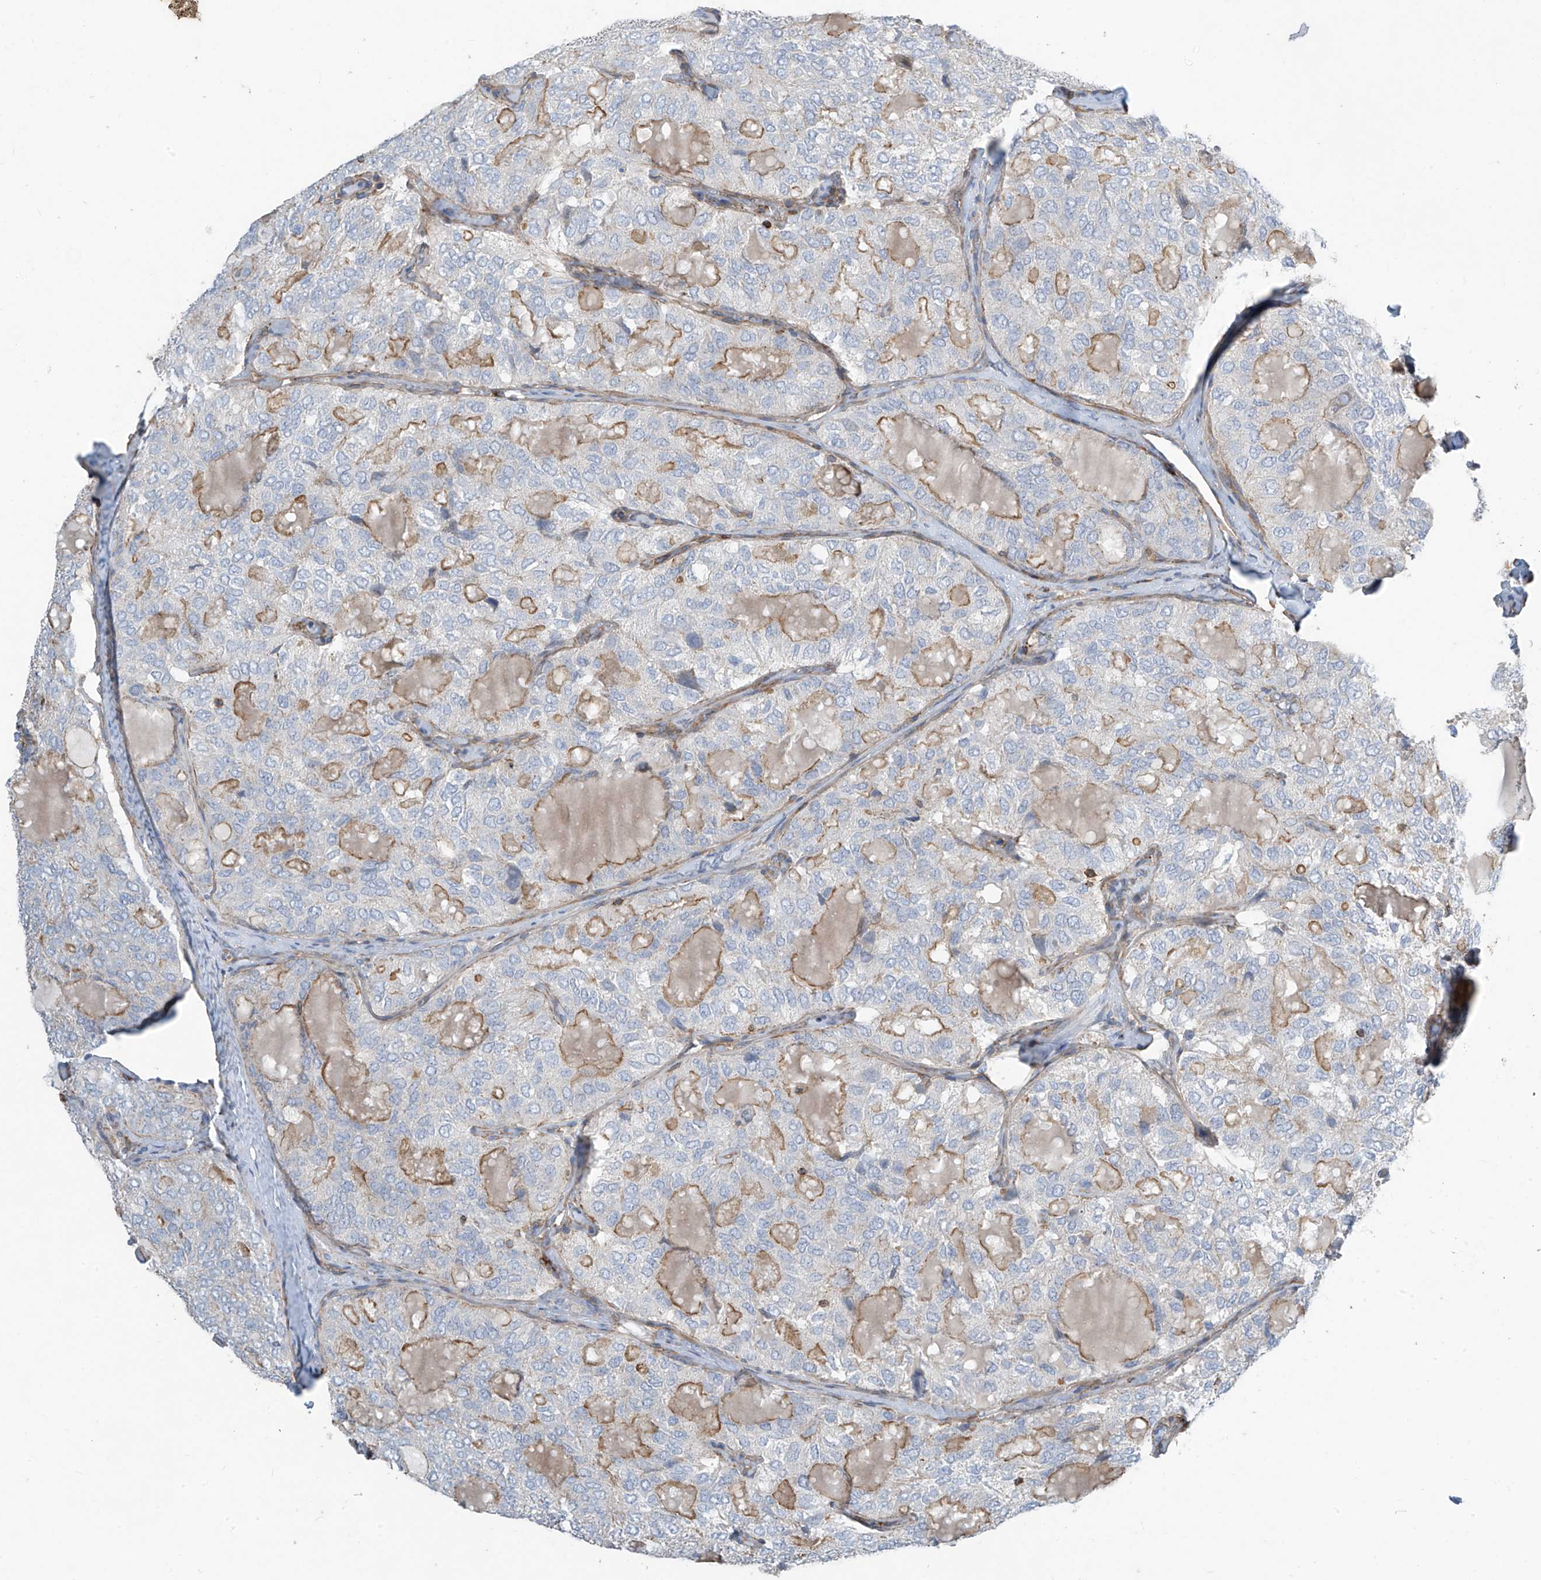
{"staining": {"intensity": "weak", "quantity": "<25%", "location": "cytoplasmic/membranous"}, "tissue": "thyroid cancer", "cell_type": "Tumor cells", "image_type": "cancer", "snomed": [{"axis": "morphology", "description": "Follicular adenoma carcinoma, NOS"}, {"axis": "topography", "description": "Thyroid gland"}], "caption": "Tumor cells show no significant protein staining in thyroid cancer (follicular adenoma carcinoma). (DAB (3,3'-diaminobenzidine) IHC, high magnification).", "gene": "SLC1A5", "patient": {"sex": "male", "age": 75}}